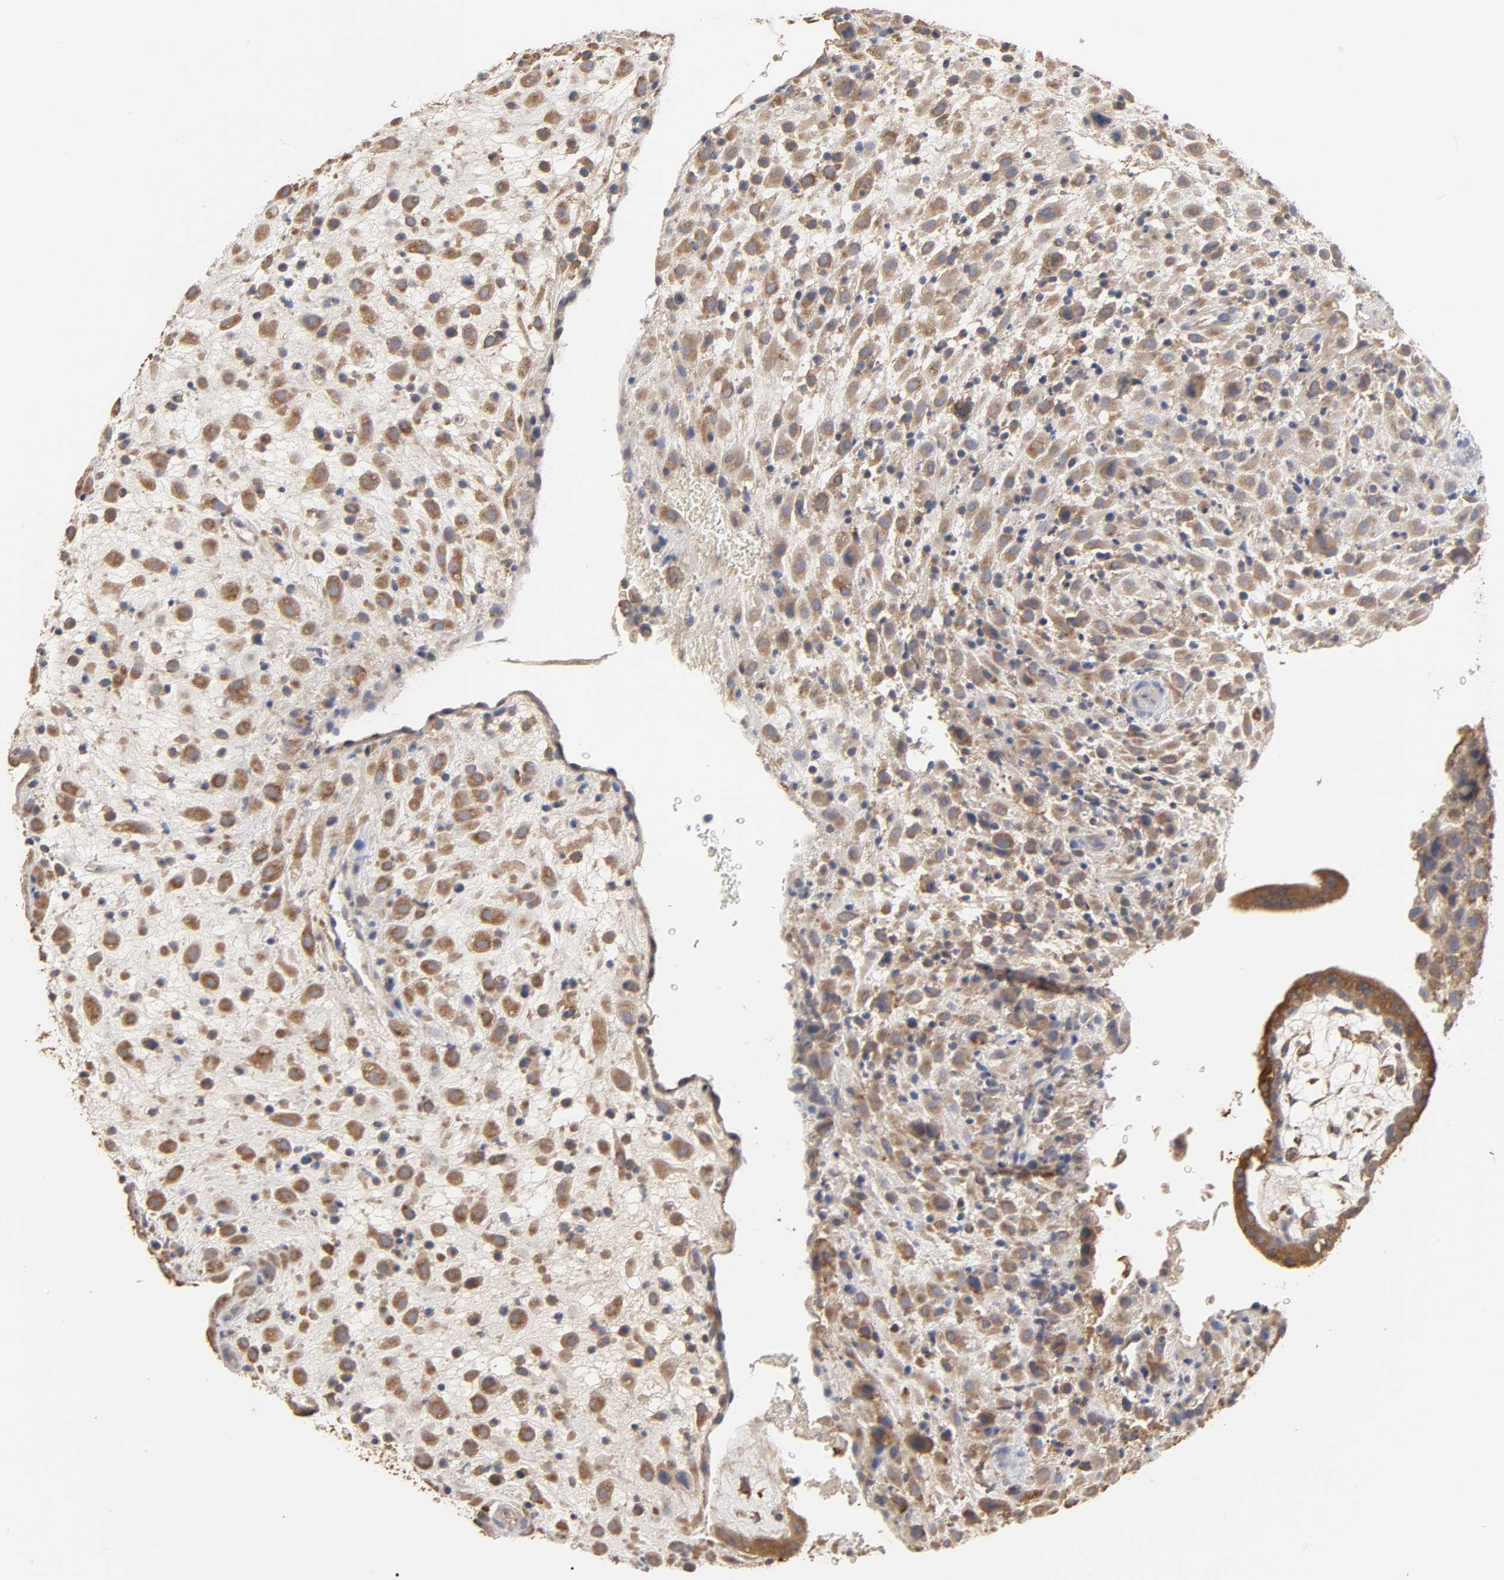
{"staining": {"intensity": "moderate", "quantity": ">75%", "location": "cytoplasmic/membranous"}, "tissue": "placenta", "cell_type": "Decidual cells", "image_type": "normal", "snomed": [{"axis": "morphology", "description": "Normal tissue, NOS"}, {"axis": "topography", "description": "Placenta"}], "caption": "A high-resolution image shows IHC staining of normal placenta, which reveals moderate cytoplasmic/membranous positivity in about >75% of decidual cells.", "gene": "EIF4G2", "patient": {"sex": "female", "age": 35}}